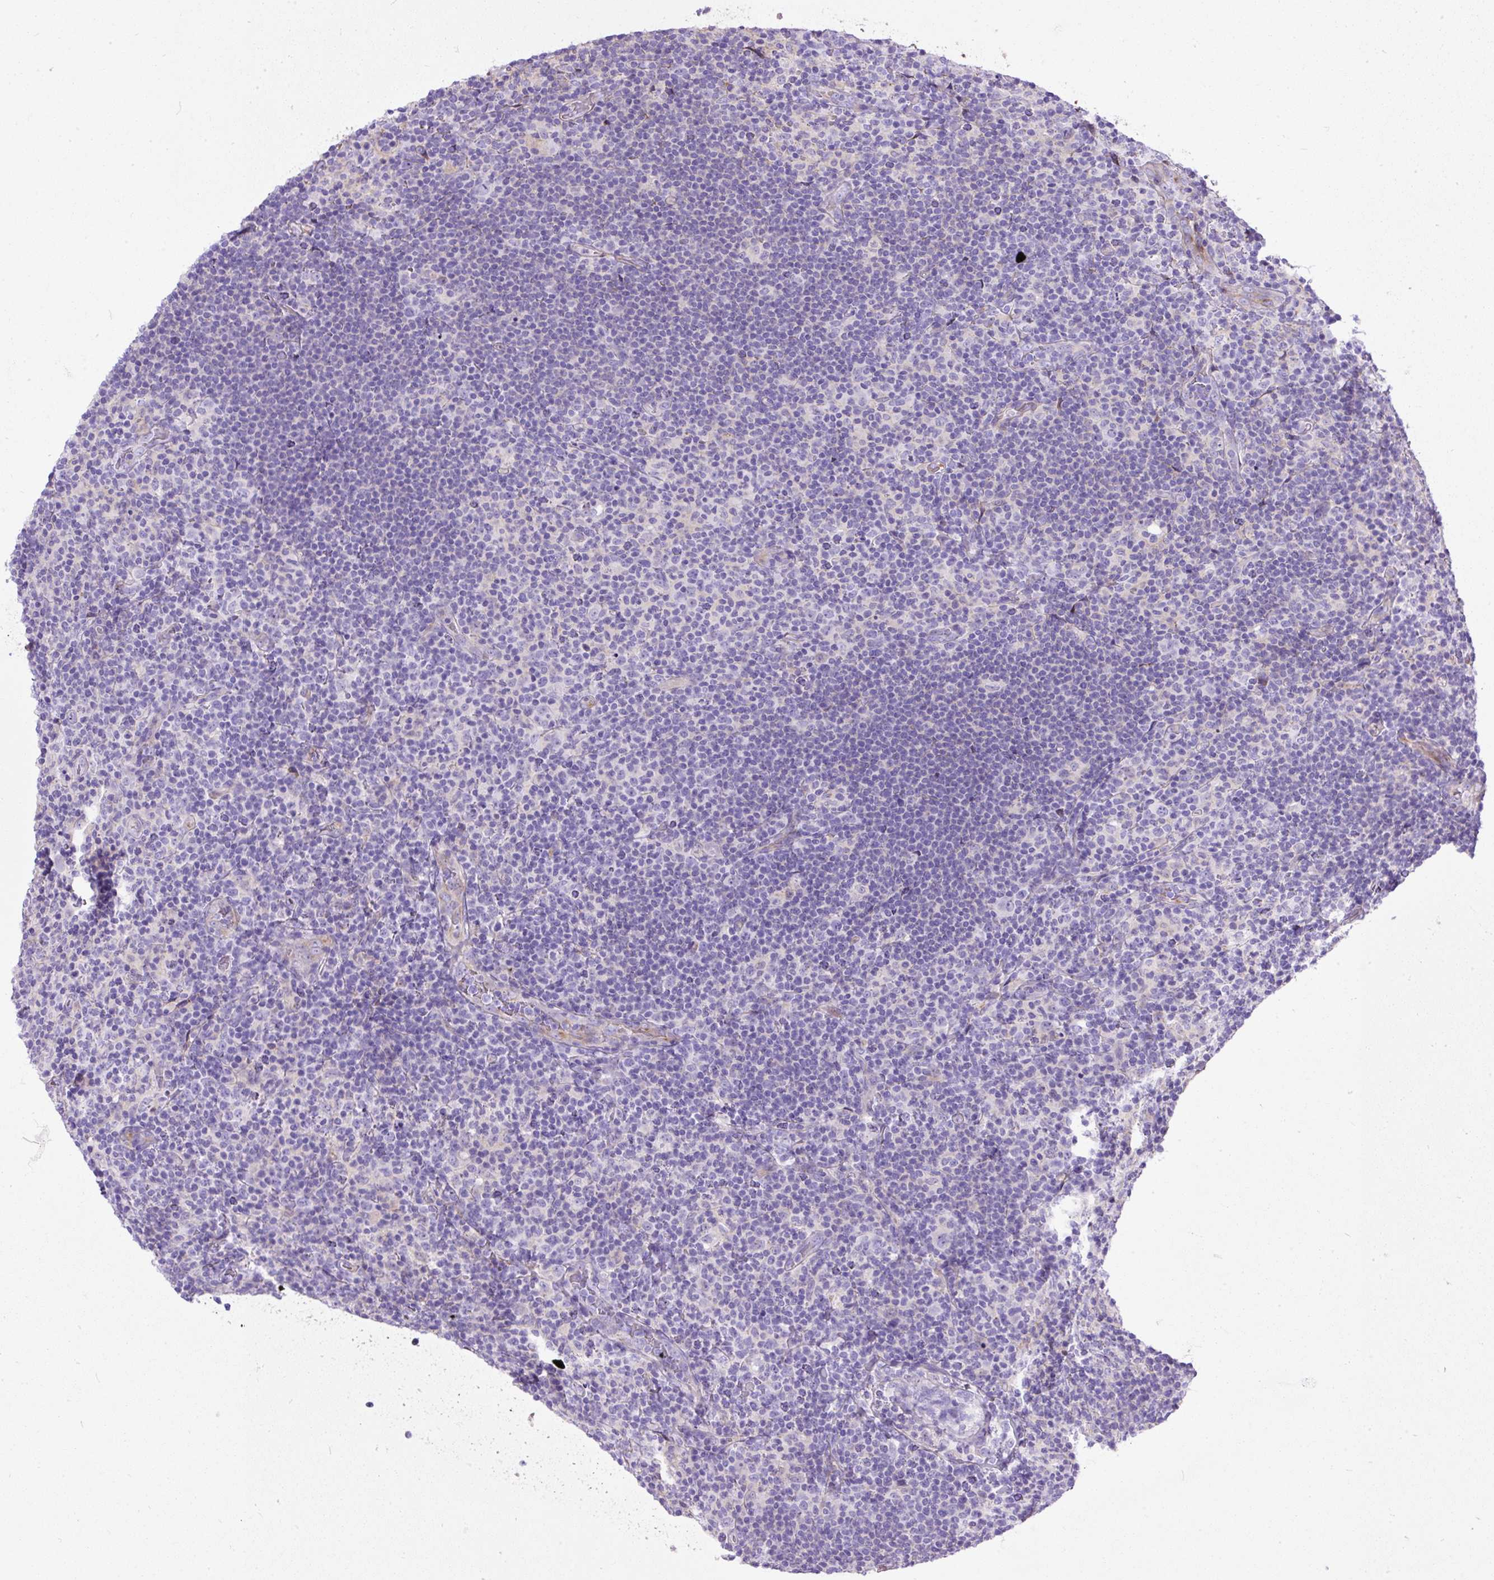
{"staining": {"intensity": "negative", "quantity": "none", "location": "none"}, "tissue": "lymphoma", "cell_type": "Tumor cells", "image_type": "cancer", "snomed": [{"axis": "morphology", "description": "Hodgkin's disease, NOS"}, {"axis": "topography", "description": "Lymph node"}], "caption": "Tumor cells show no significant protein positivity in lymphoma.", "gene": "CLEC3B", "patient": {"sex": "female", "age": 57}}